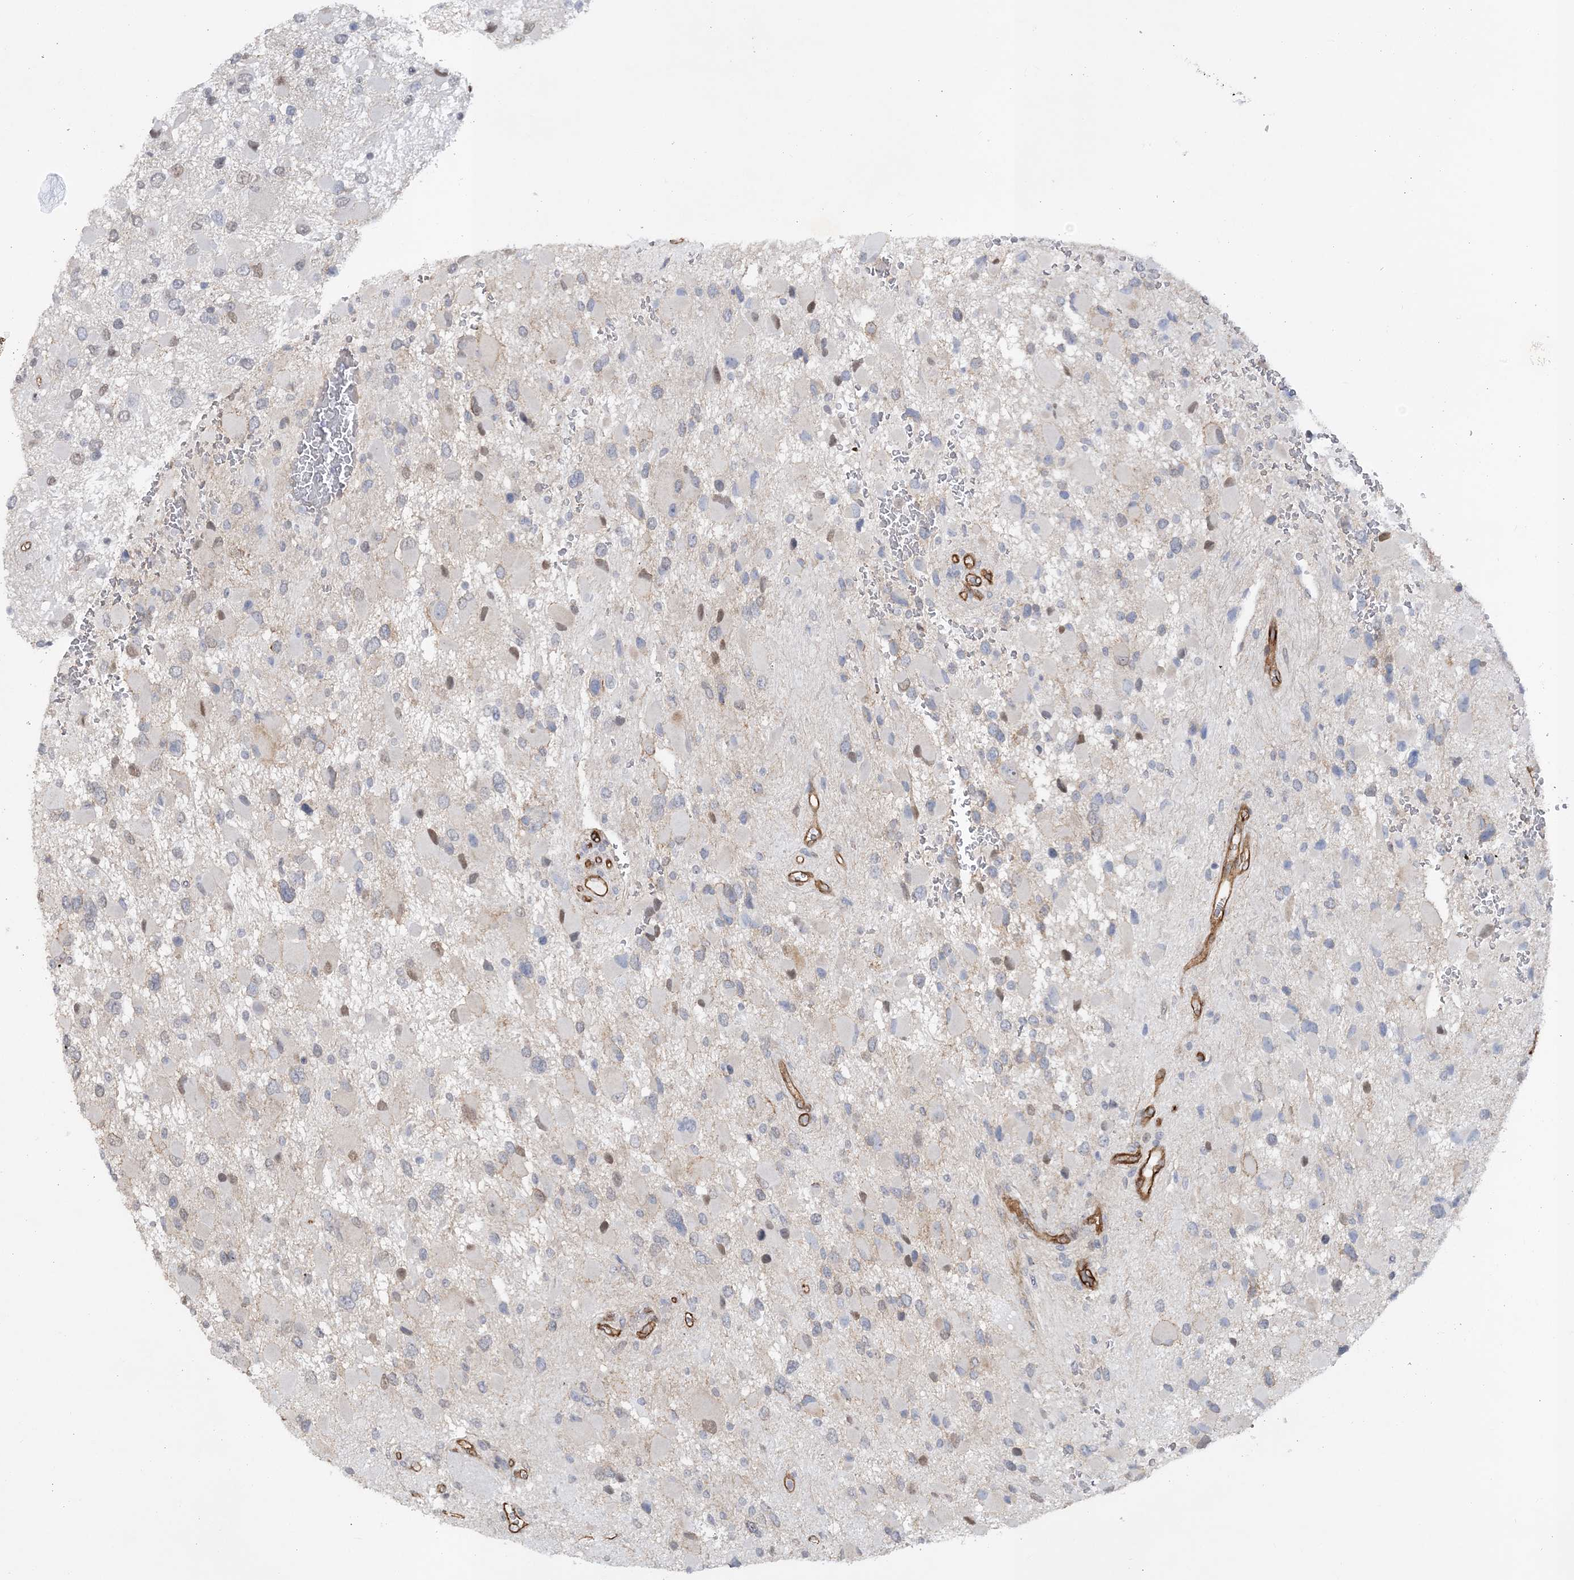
{"staining": {"intensity": "negative", "quantity": "none", "location": "none"}, "tissue": "glioma", "cell_type": "Tumor cells", "image_type": "cancer", "snomed": [{"axis": "morphology", "description": "Glioma, malignant, High grade"}, {"axis": "topography", "description": "Brain"}], "caption": "This image is of glioma stained with IHC to label a protein in brown with the nuclei are counter-stained blue. There is no positivity in tumor cells. (DAB IHC with hematoxylin counter stain).", "gene": "RAI14", "patient": {"sex": "male", "age": 53}}